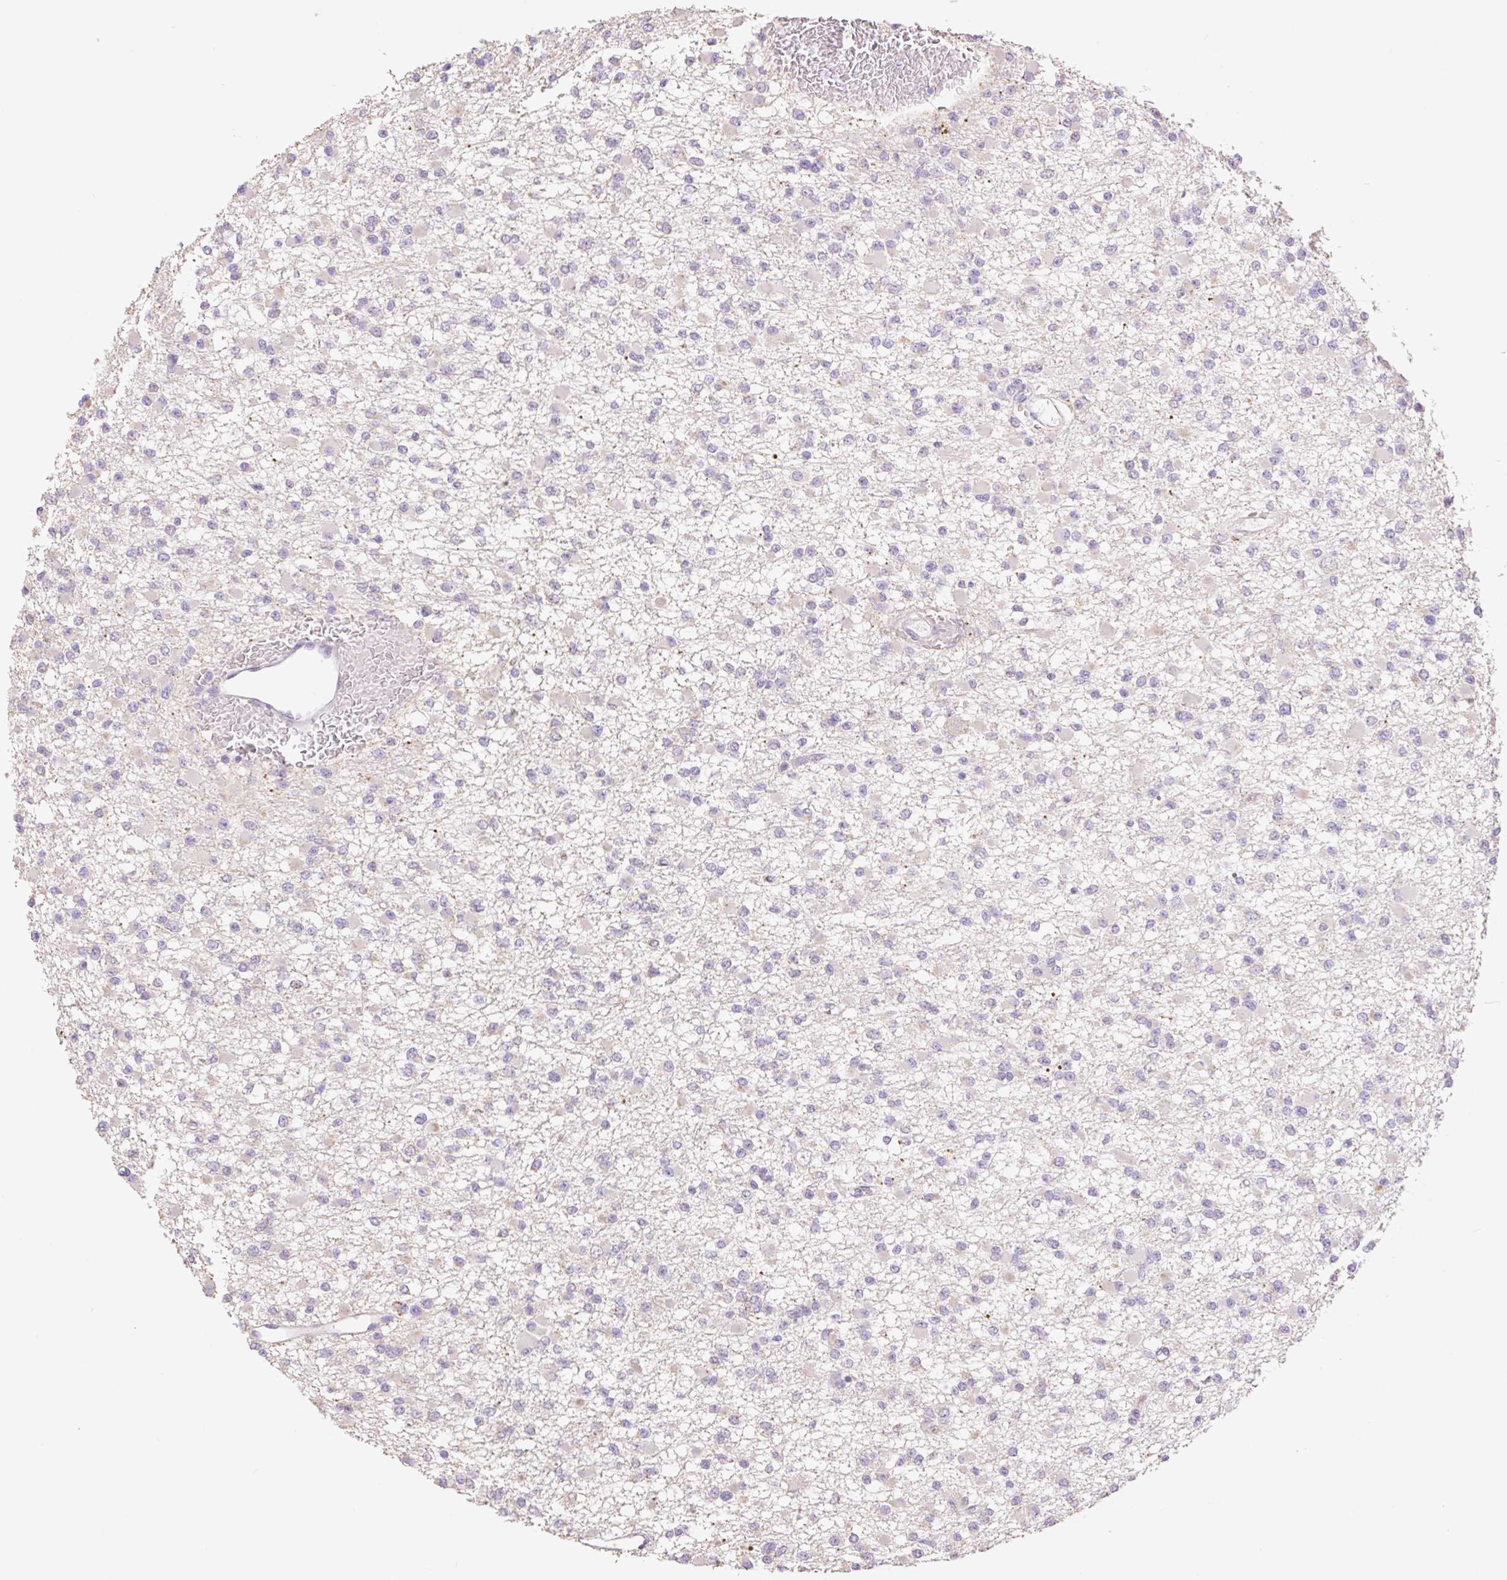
{"staining": {"intensity": "negative", "quantity": "none", "location": "none"}, "tissue": "glioma", "cell_type": "Tumor cells", "image_type": "cancer", "snomed": [{"axis": "morphology", "description": "Glioma, malignant, Low grade"}, {"axis": "topography", "description": "Brain"}], "caption": "Protein analysis of glioma displays no significant staining in tumor cells. Nuclei are stained in blue.", "gene": "COPZ2", "patient": {"sex": "female", "age": 22}}